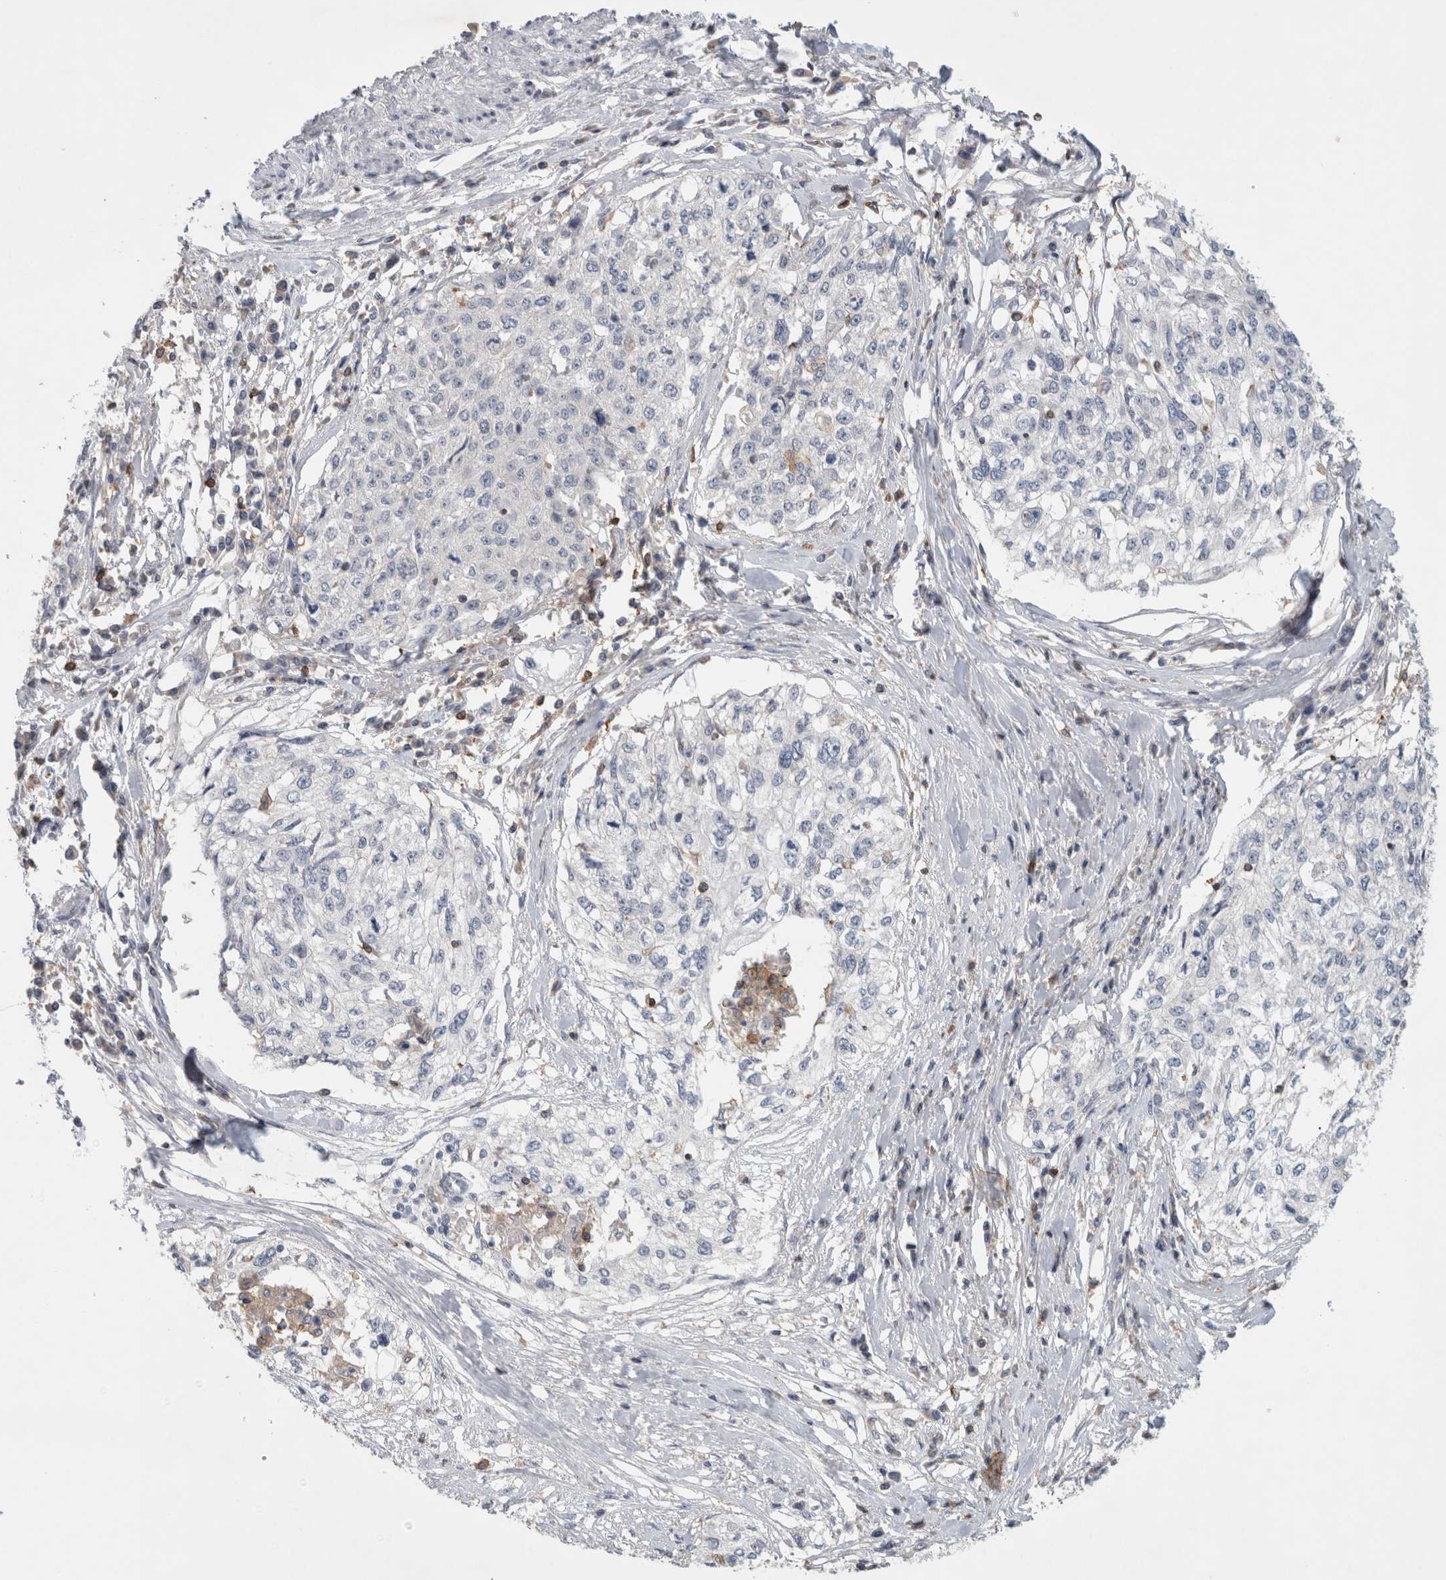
{"staining": {"intensity": "negative", "quantity": "none", "location": "none"}, "tissue": "cervical cancer", "cell_type": "Tumor cells", "image_type": "cancer", "snomed": [{"axis": "morphology", "description": "Squamous cell carcinoma, NOS"}, {"axis": "topography", "description": "Cervix"}], "caption": "A high-resolution histopathology image shows immunohistochemistry staining of squamous cell carcinoma (cervical), which exhibits no significant staining in tumor cells.", "gene": "GFRA2", "patient": {"sex": "female", "age": 57}}